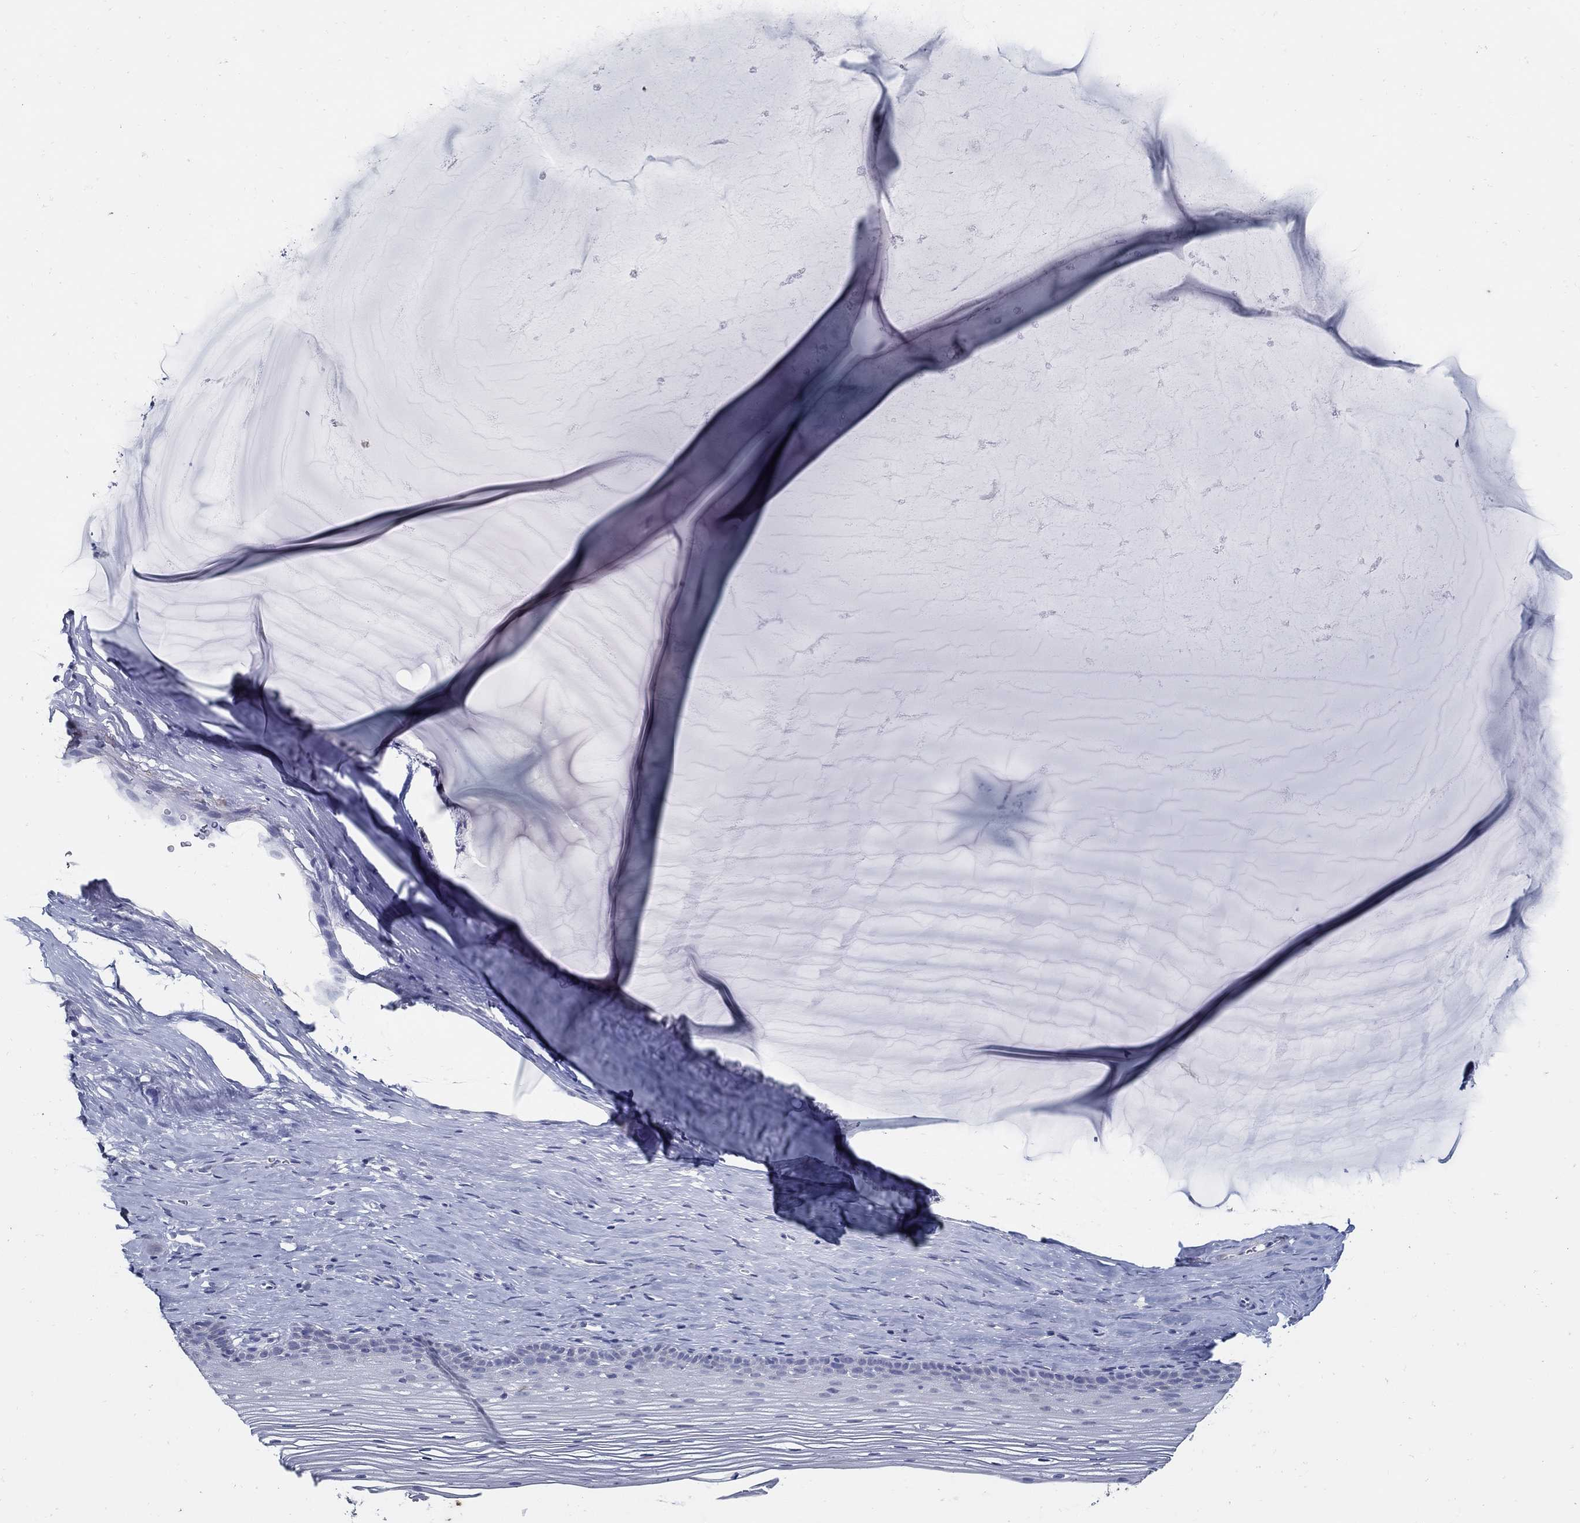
{"staining": {"intensity": "negative", "quantity": "none", "location": "none"}, "tissue": "cervix", "cell_type": "Squamous epithelial cells", "image_type": "normal", "snomed": [{"axis": "morphology", "description": "Normal tissue, NOS"}, {"axis": "topography", "description": "Cervix"}], "caption": "Cervix stained for a protein using immunohistochemistry reveals no staining squamous epithelial cells.", "gene": "USP29", "patient": {"sex": "female", "age": 40}}